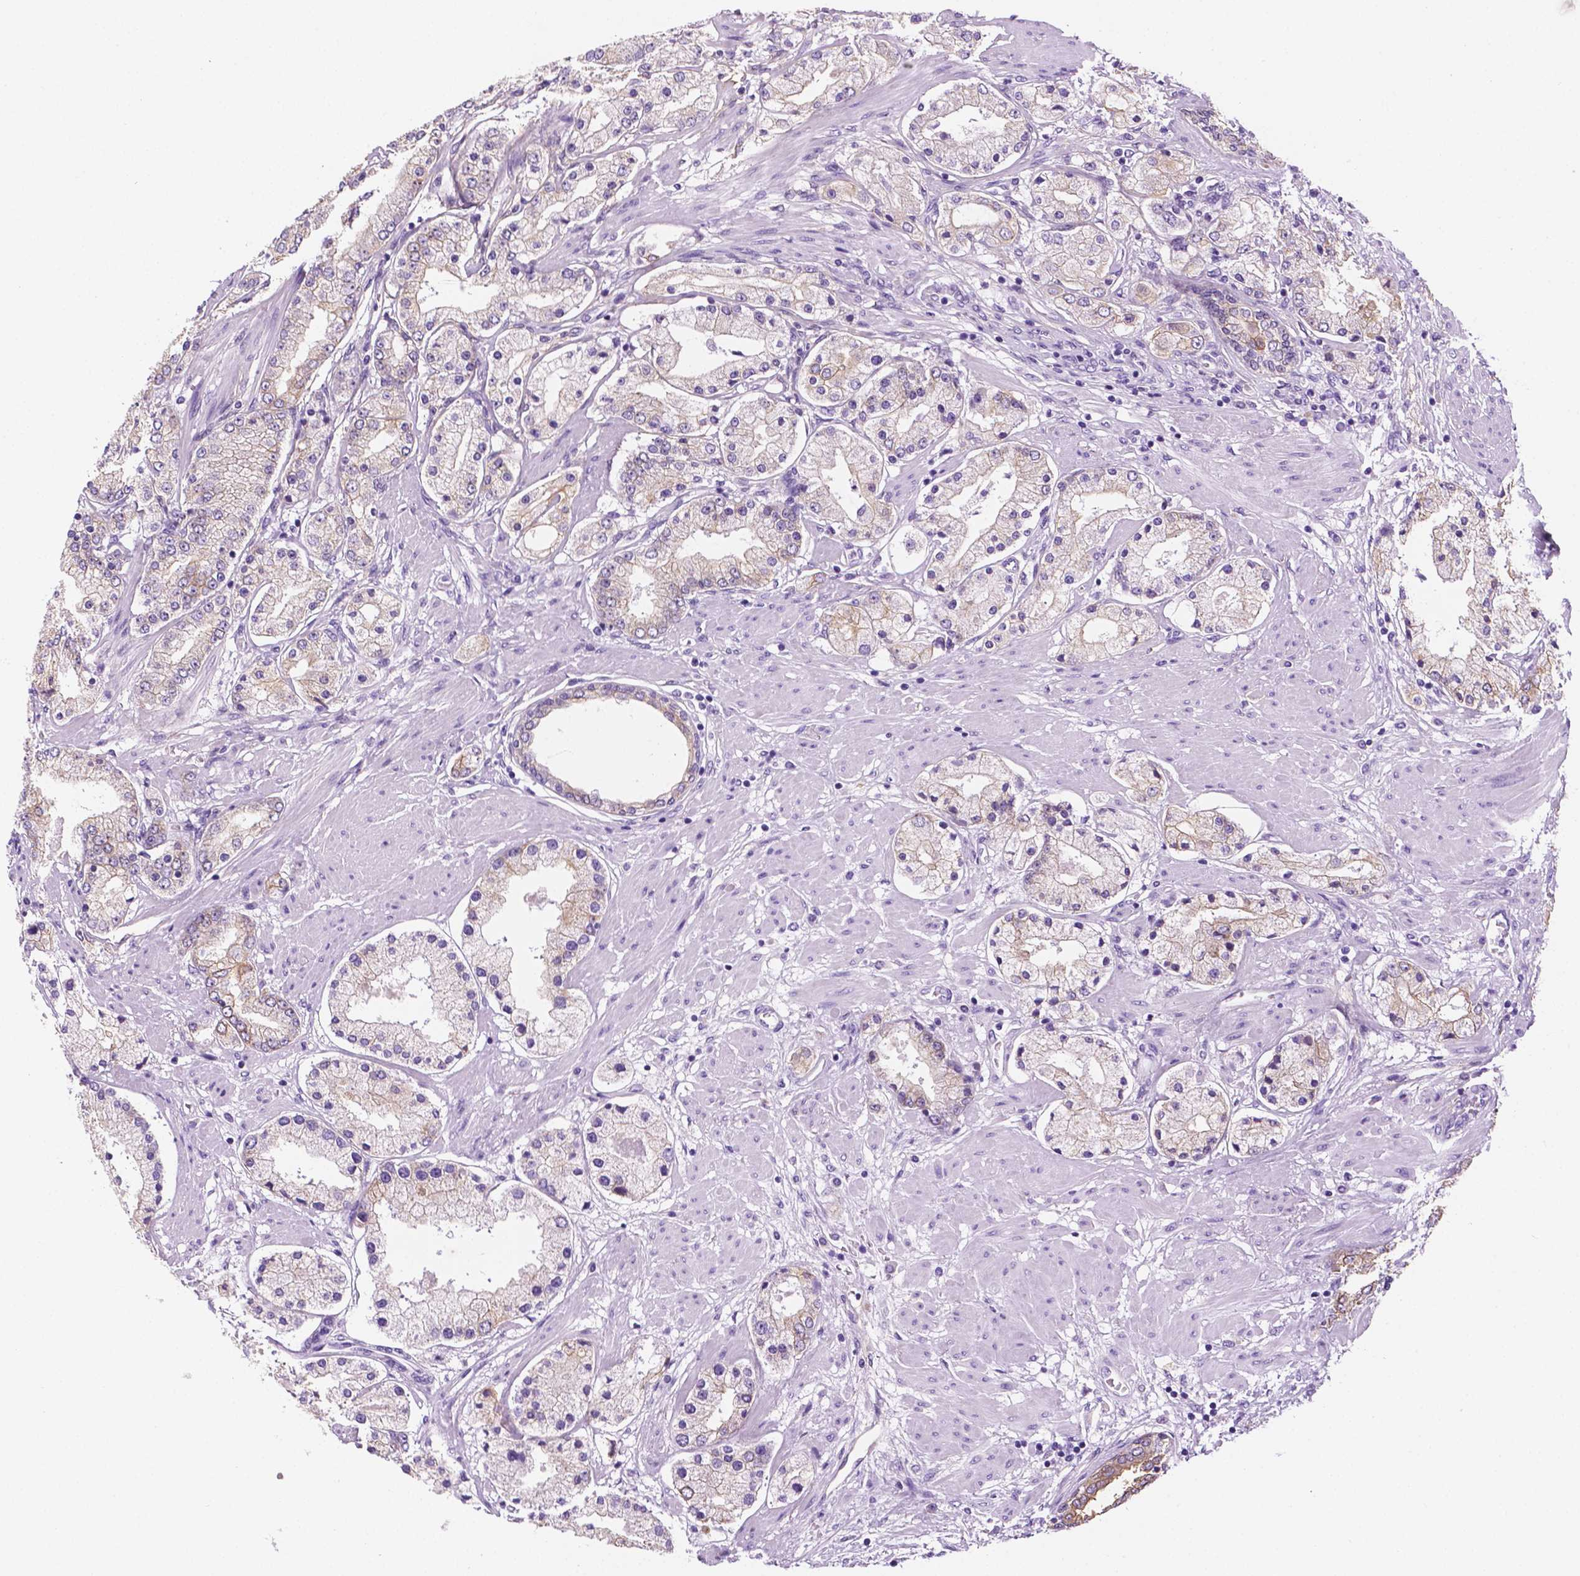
{"staining": {"intensity": "weak", "quantity": "<25%", "location": "cytoplasmic/membranous"}, "tissue": "prostate cancer", "cell_type": "Tumor cells", "image_type": "cancer", "snomed": [{"axis": "morphology", "description": "Adenocarcinoma, High grade"}, {"axis": "topography", "description": "Prostate"}], "caption": "DAB (3,3'-diaminobenzidine) immunohistochemical staining of prostate cancer (adenocarcinoma (high-grade)) shows no significant expression in tumor cells.", "gene": "PPL", "patient": {"sex": "male", "age": 67}}